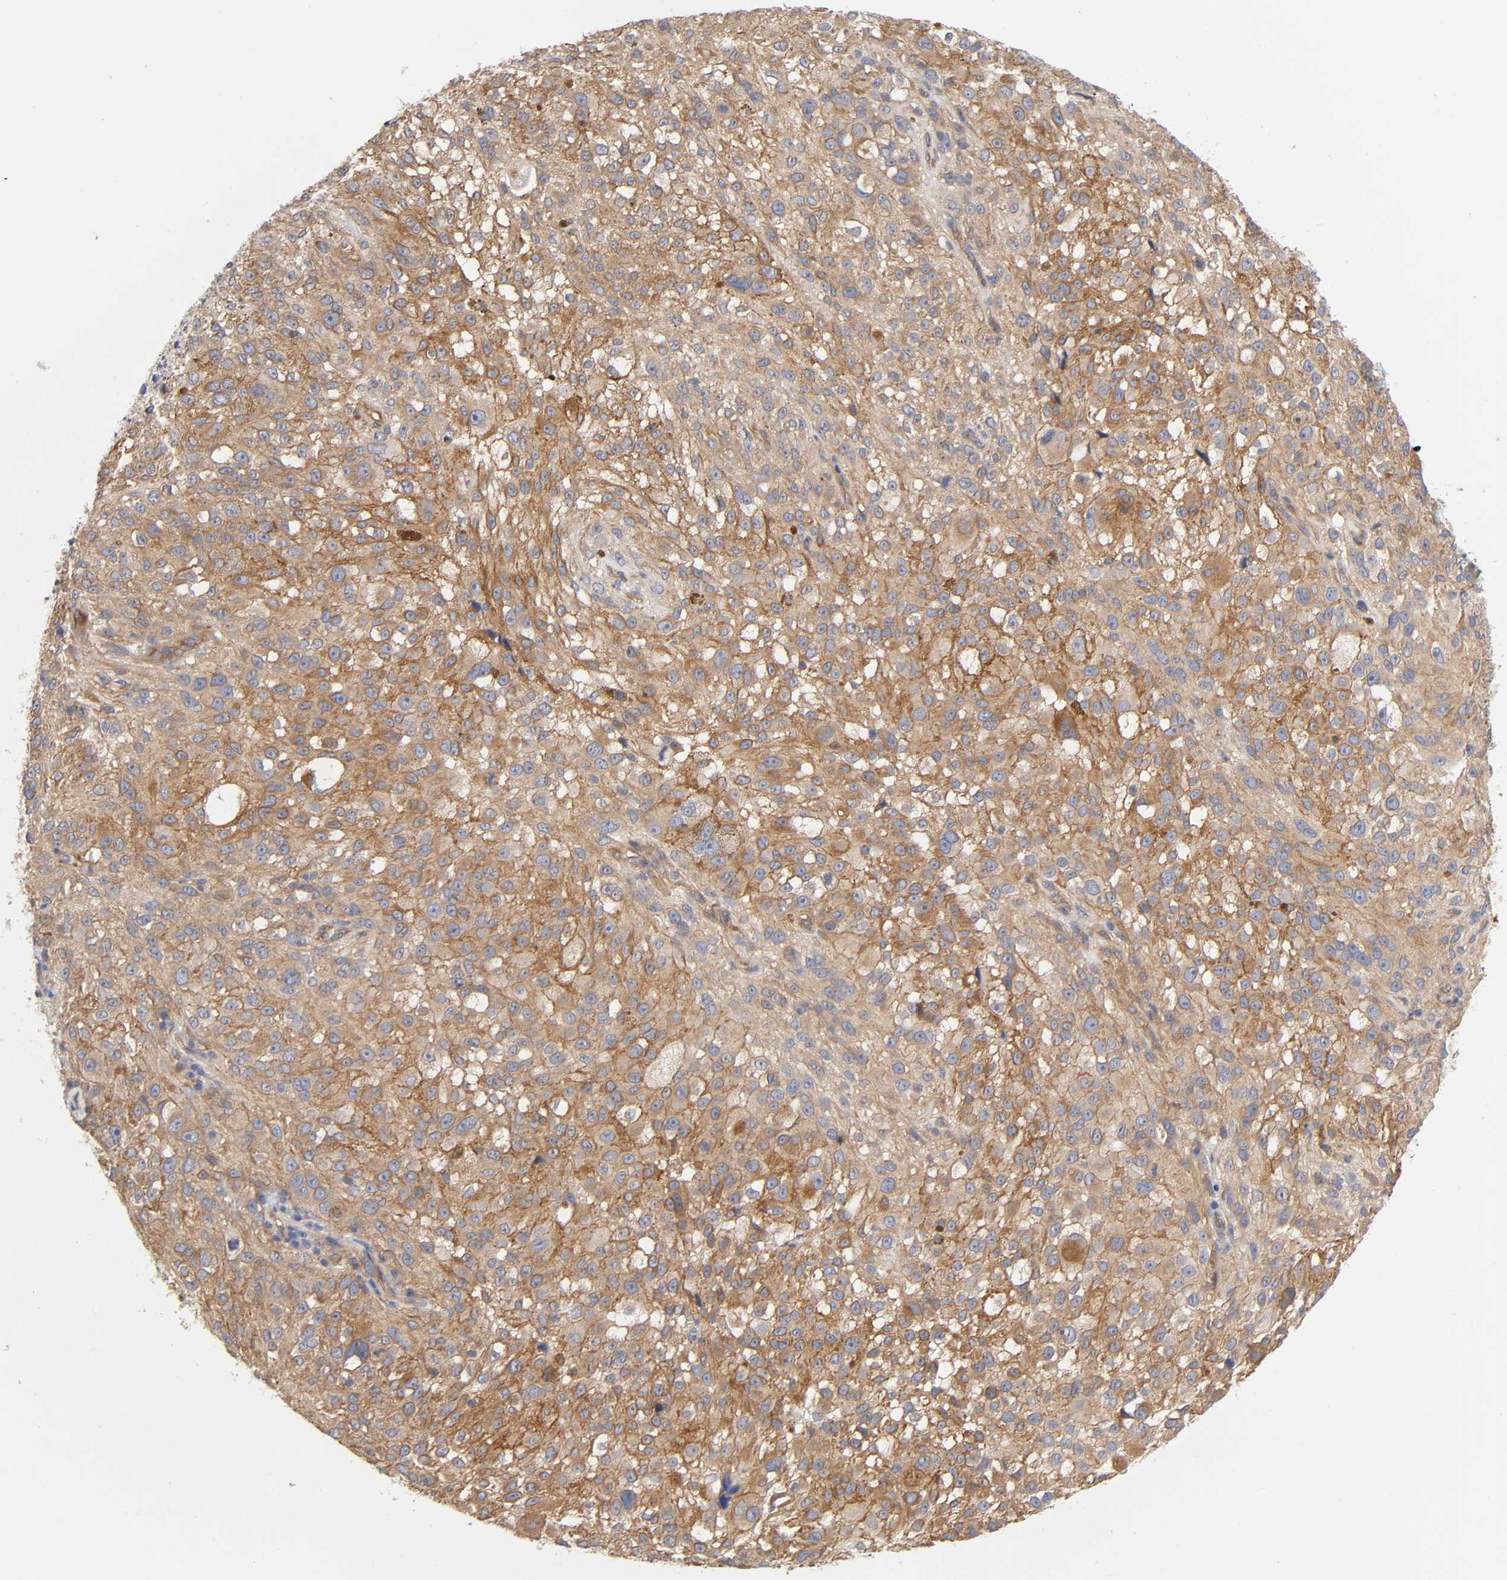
{"staining": {"intensity": "moderate", "quantity": ">75%", "location": "cytoplasmic/membranous"}, "tissue": "melanoma", "cell_type": "Tumor cells", "image_type": "cancer", "snomed": [{"axis": "morphology", "description": "Necrosis, NOS"}, {"axis": "morphology", "description": "Malignant melanoma, NOS"}, {"axis": "topography", "description": "Skin"}], "caption": "Immunohistochemistry micrograph of human malignant melanoma stained for a protein (brown), which displays medium levels of moderate cytoplasmic/membranous expression in approximately >75% of tumor cells.", "gene": "RAB13", "patient": {"sex": "female", "age": 87}}